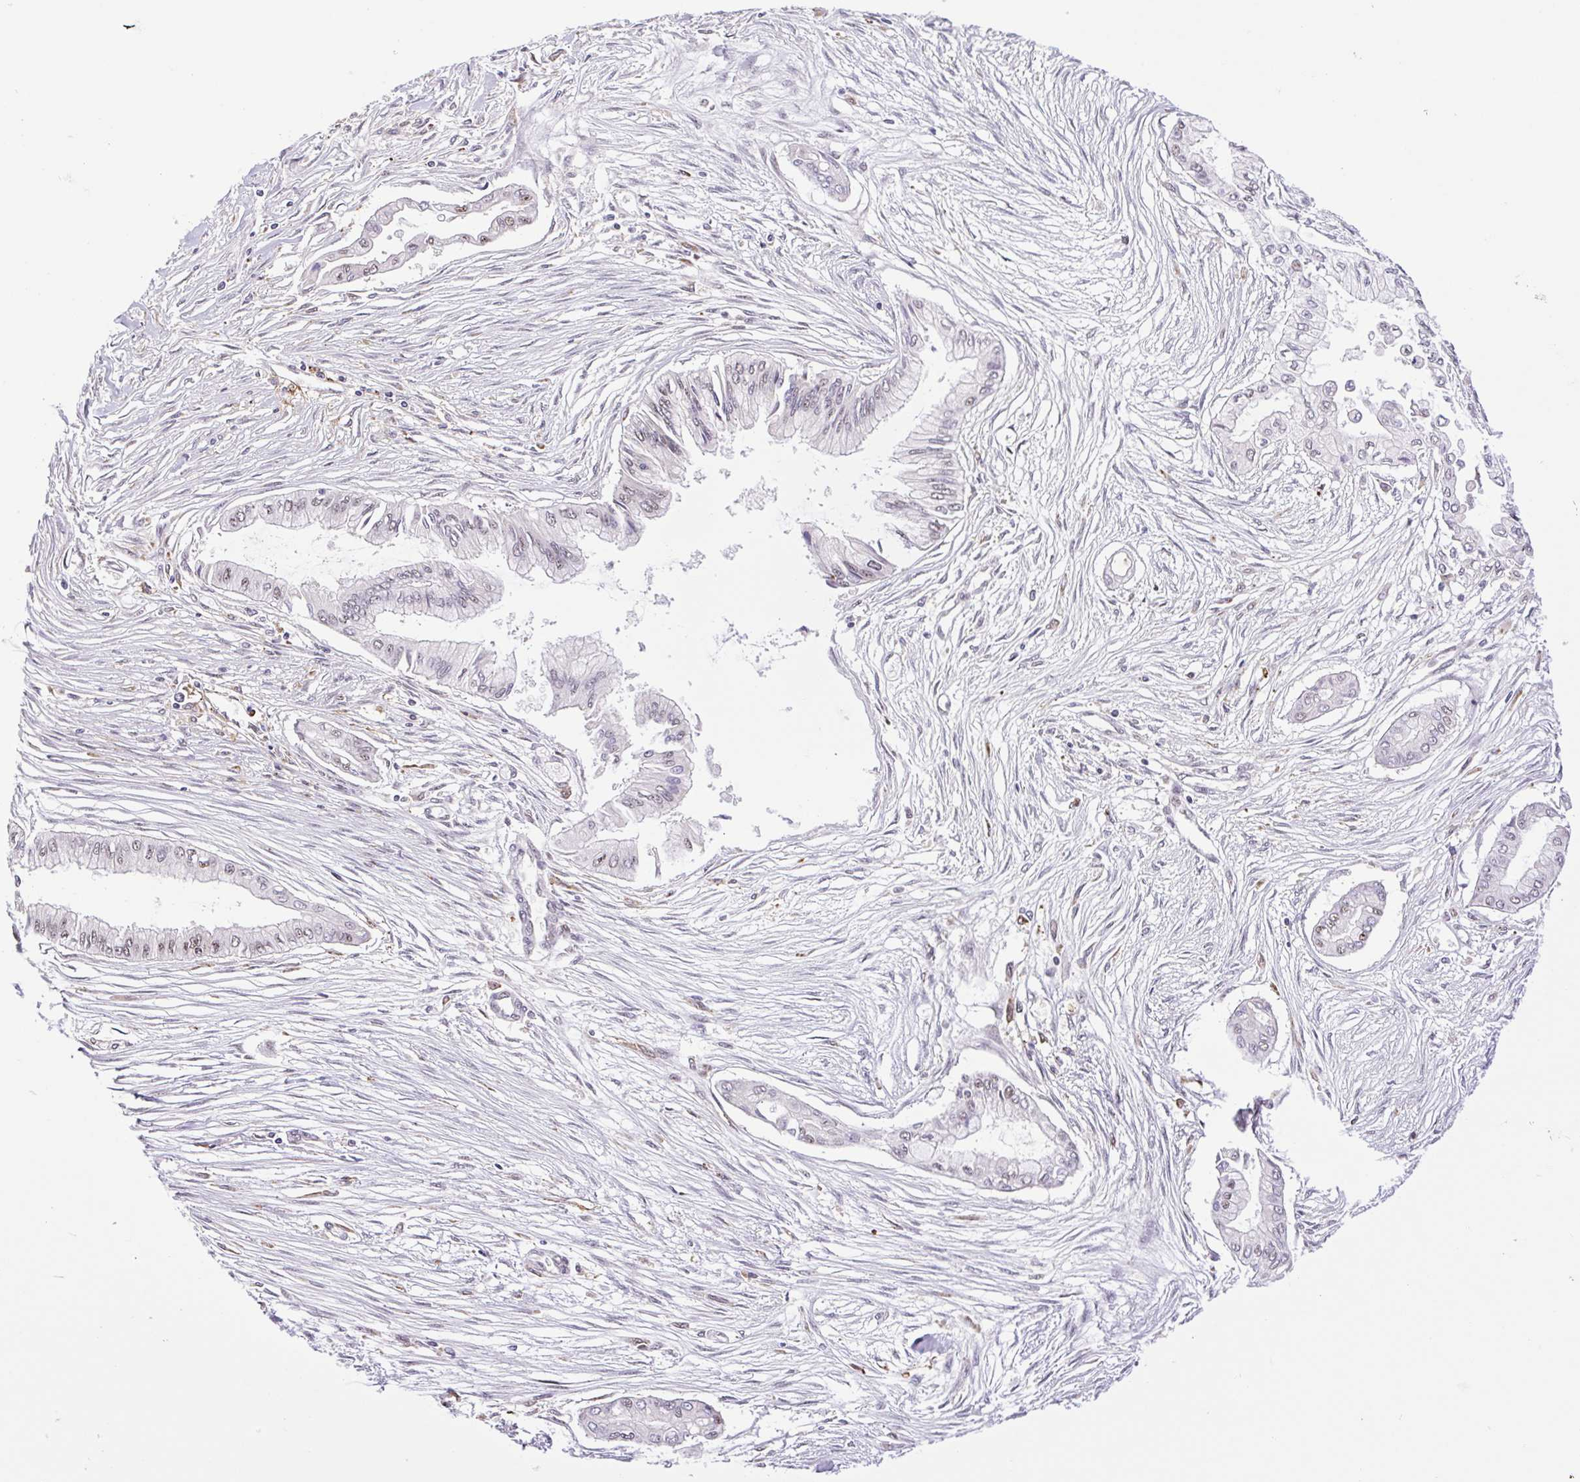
{"staining": {"intensity": "weak", "quantity": "<25%", "location": "nuclear"}, "tissue": "pancreatic cancer", "cell_type": "Tumor cells", "image_type": "cancer", "snomed": [{"axis": "morphology", "description": "Adenocarcinoma, NOS"}, {"axis": "topography", "description": "Pancreas"}], "caption": "Pancreatic adenocarcinoma stained for a protein using IHC displays no expression tumor cells.", "gene": "ERG", "patient": {"sex": "female", "age": 68}}